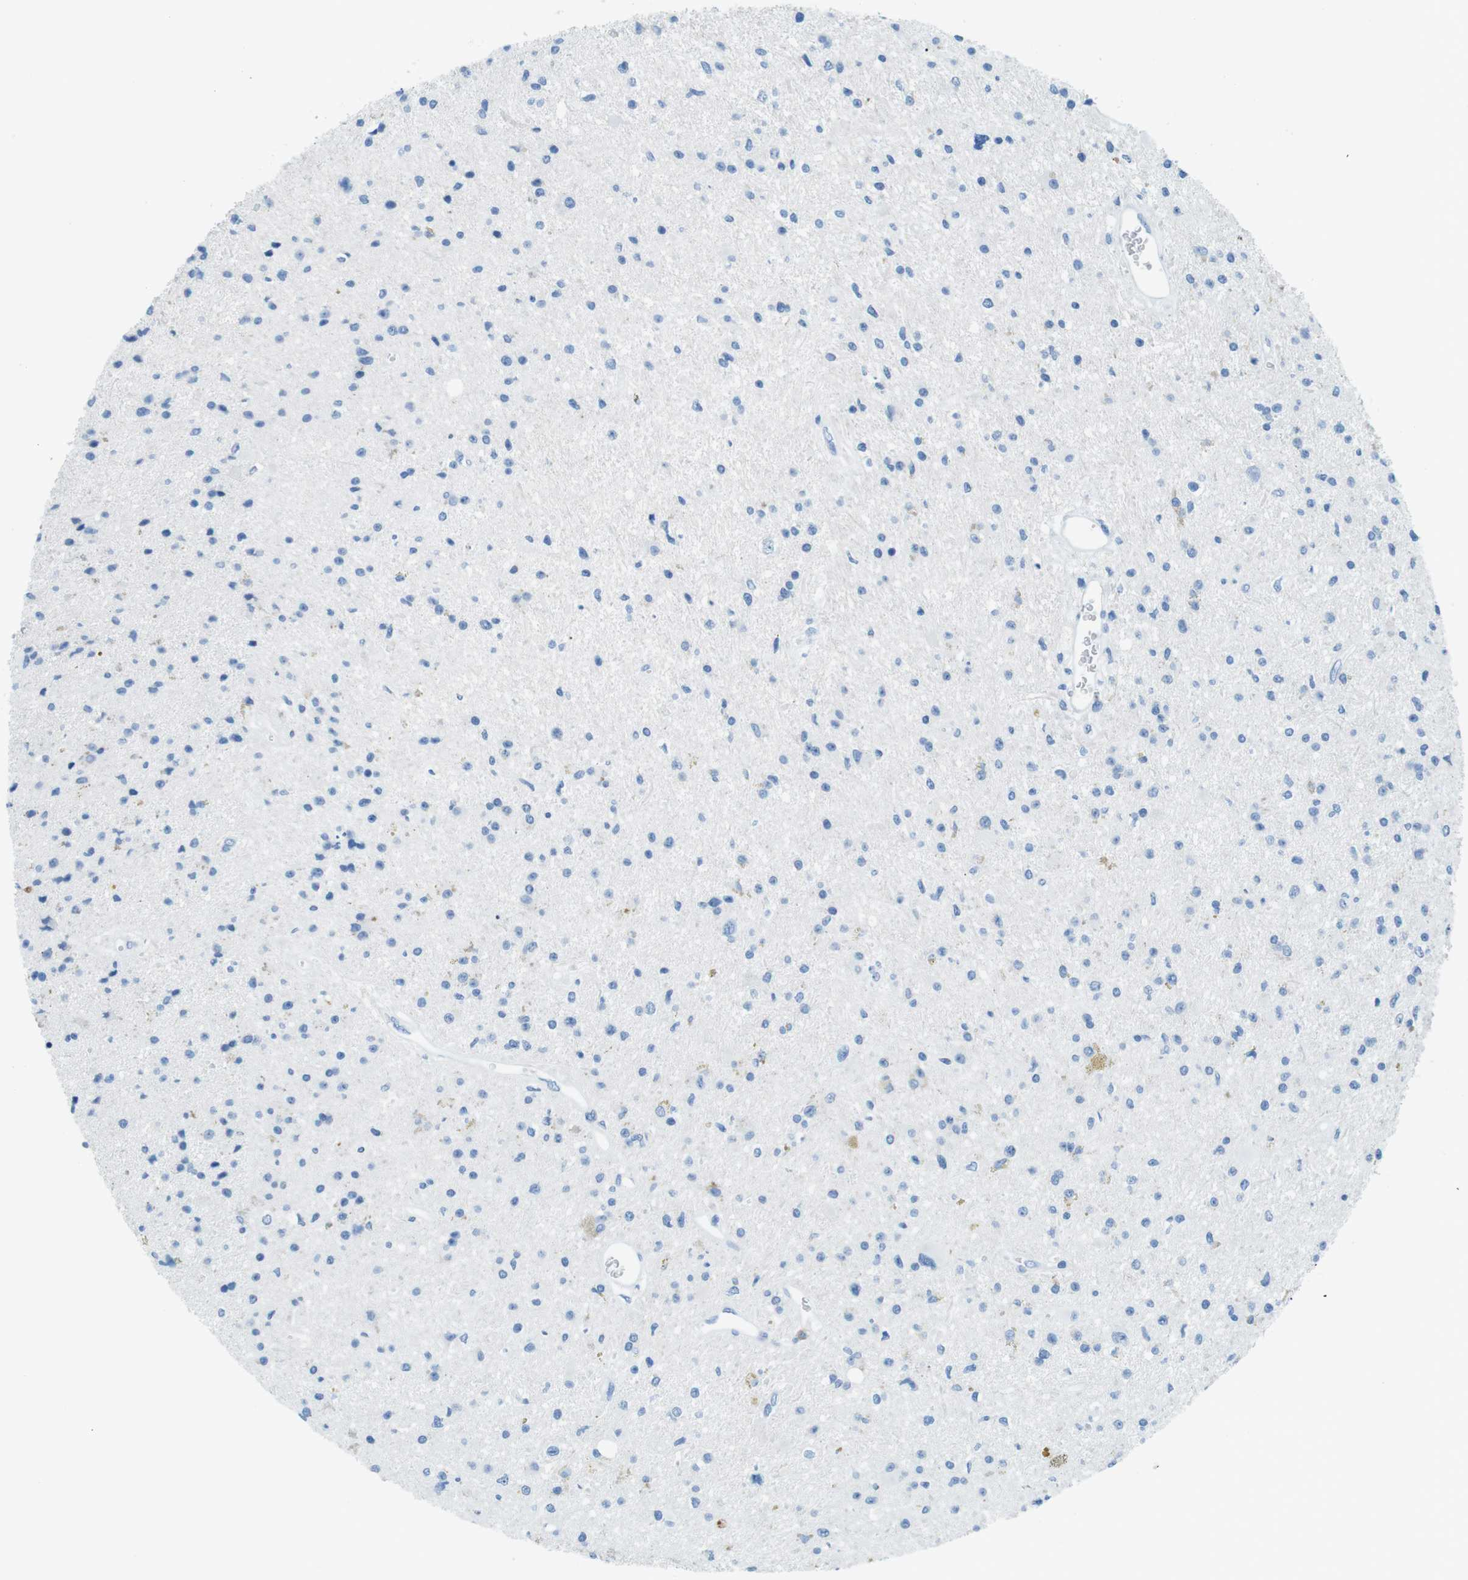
{"staining": {"intensity": "negative", "quantity": "none", "location": "none"}, "tissue": "glioma", "cell_type": "Tumor cells", "image_type": "cancer", "snomed": [{"axis": "morphology", "description": "Glioma, malignant, High grade"}, {"axis": "topography", "description": "Brain"}], "caption": "This is a photomicrograph of IHC staining of glioma, which shows no positivity in tumor cells.", "gene": "MCEMP1", "patient": {"sex": "male", "age": 33}}